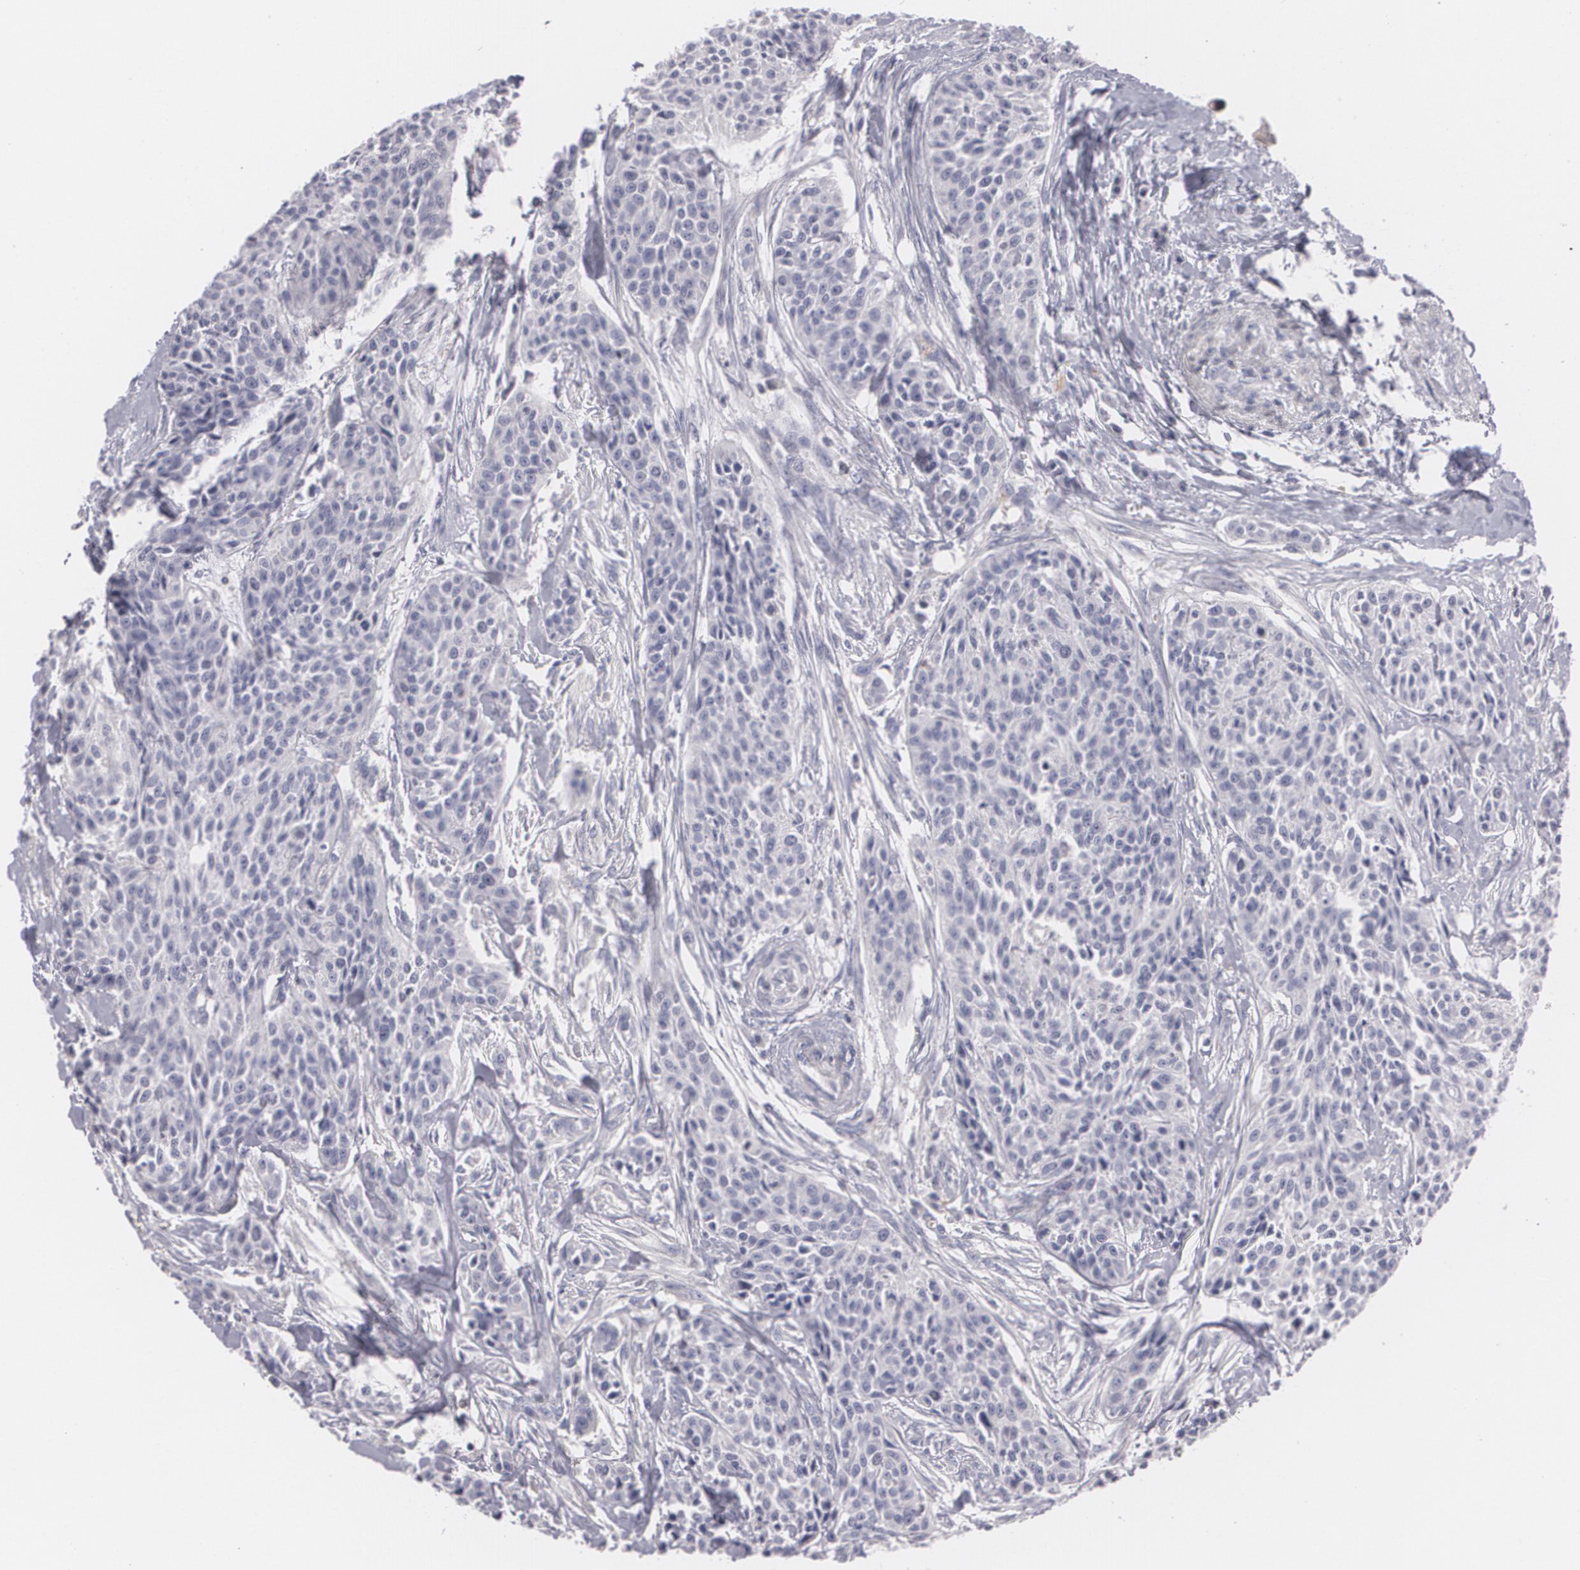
{"staining": {"intensity": "negative", "quantity": "none", "location": "none"}, "tissue": "urothelial cancer", "cell_type": "Tumor cells", "image_type": "cancer", "snomed": [{"axis": "morphology", "description": "Urothelial carcinoma, High grade"}, {"axis": "topography", "description": "Urinary bladder"}], "caption": "The immunohistochemistry histopathology image has no significant positivity in tumor cells of urothelial carcinoma (high-grade) tissue. (DAB (3,3'-diaminobenzidine) IHC, high magnification).", "gene": "ZBTB16", "patient": {"sex": "male", "age": 56}}